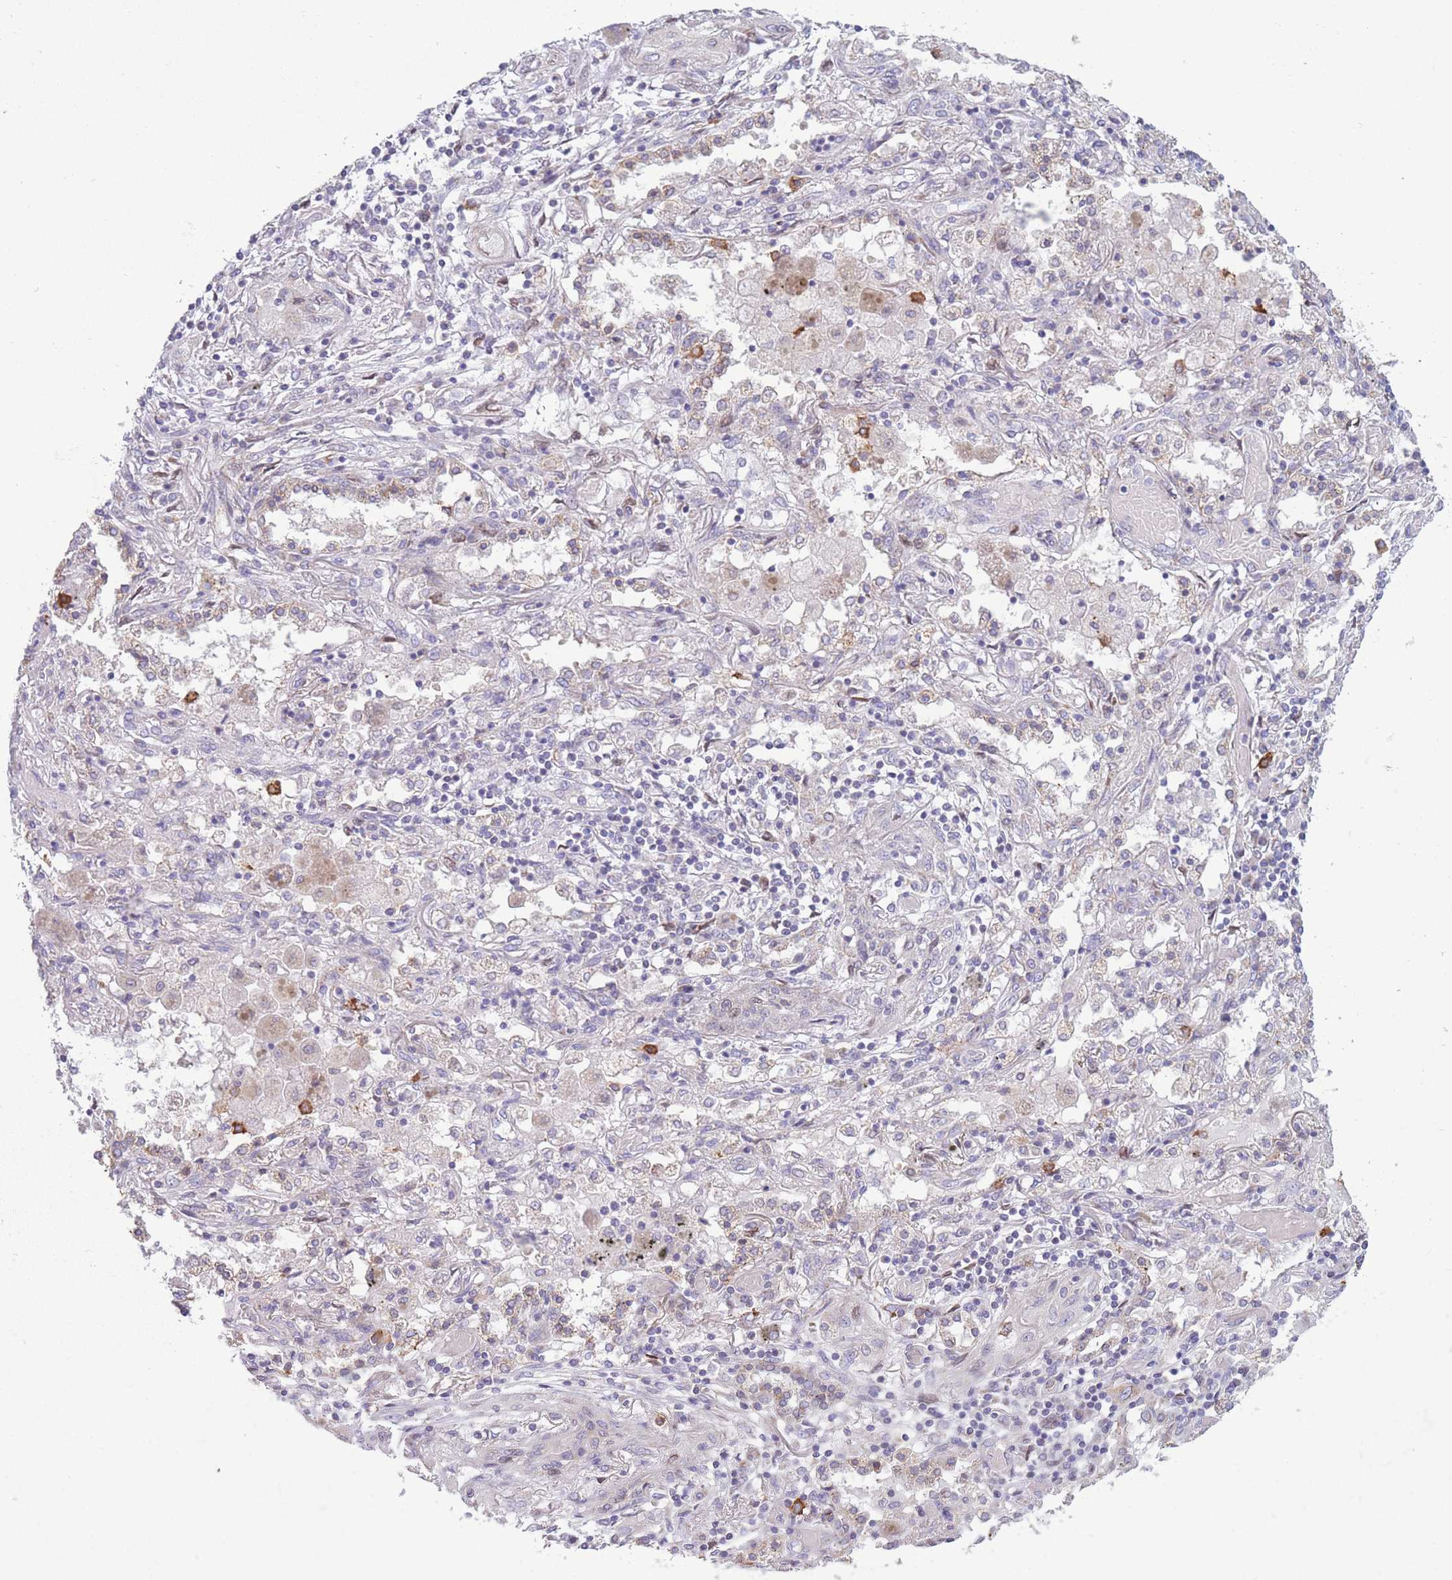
{"staining": {"intensity": "negative", "quantity": "none", "location": "none"}, "tissue": "lung cancer", "cell_type": "Tumor cells", "image_type": "cancer", "snomed": [{"axis": "morphology", "description": "Squamous cell carcinoma, NOS"}, {"axis": "topography", "description": "Lung"}], "caption": "Lung cancer was stained to show a protein in brown. There is no significant positivity in tumor cells.", "gene": "PDHA1", "patient": {"sex": "female", "age": 47}}